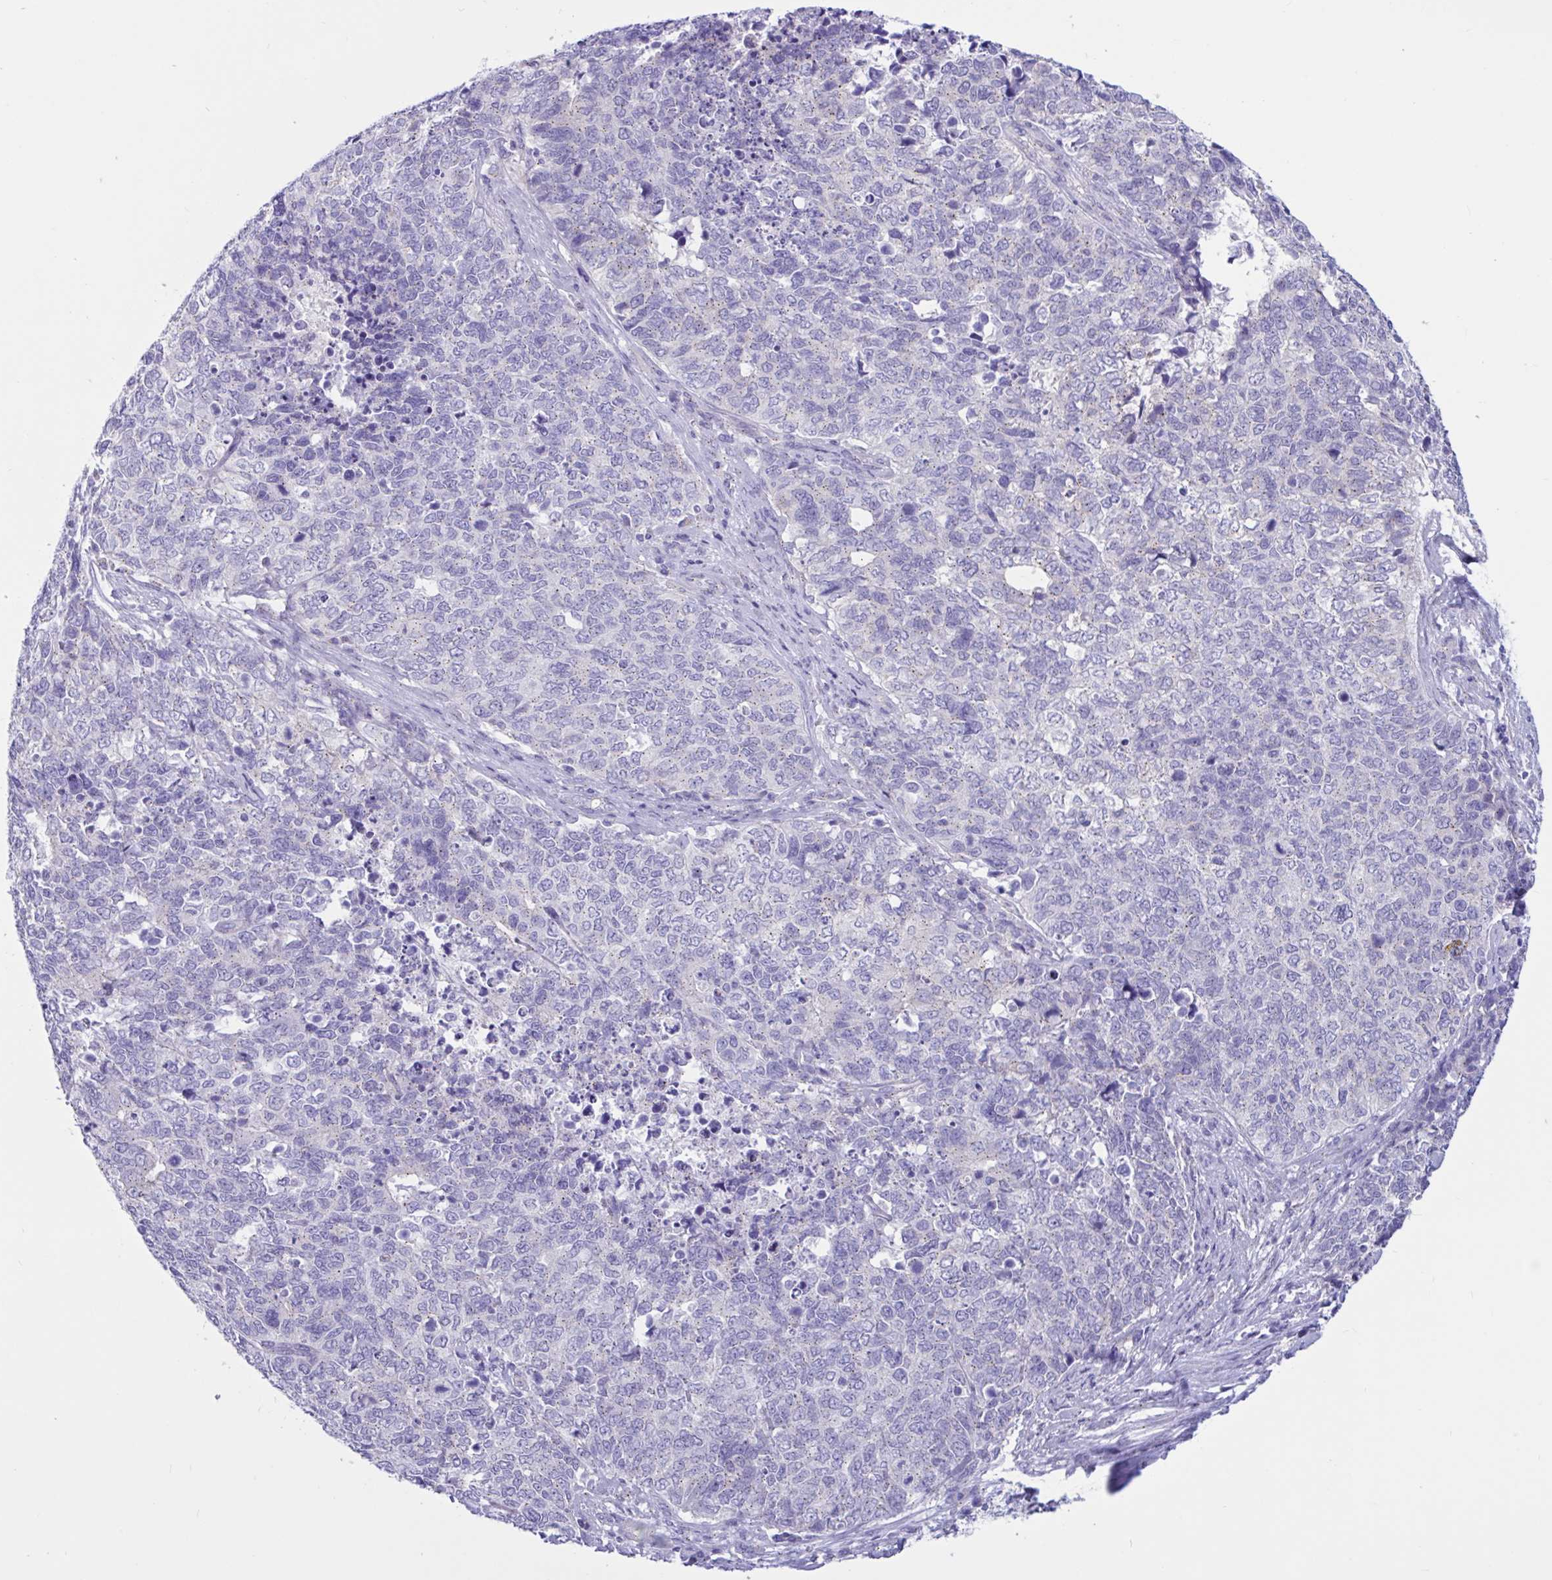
{"staining": {"intensity": "weak", "quantity": "<25%", "location": "cytoplasmic/membranous"}, "tissue": "cervical cancer", "cell_type": "Tumor cells", "image_type": "cancer", "snomed": [{"axis": "morphology", "description": "Adenocarcinoma, NOS"}, {"axis": "topography", "description": "Cervix"}], "caption": "An image of human cervical adenocarcinoma is negative for staining in tumor cells. The staining was performed using DAB (3,3'-diaminobenzidine) to visualize the protein expression in brown, while the nuclei were stained in blue with hematoxylin (Magnification: 20x).", "gene": "RNASE3", "patient": {"sex": "female", "age": 63}}